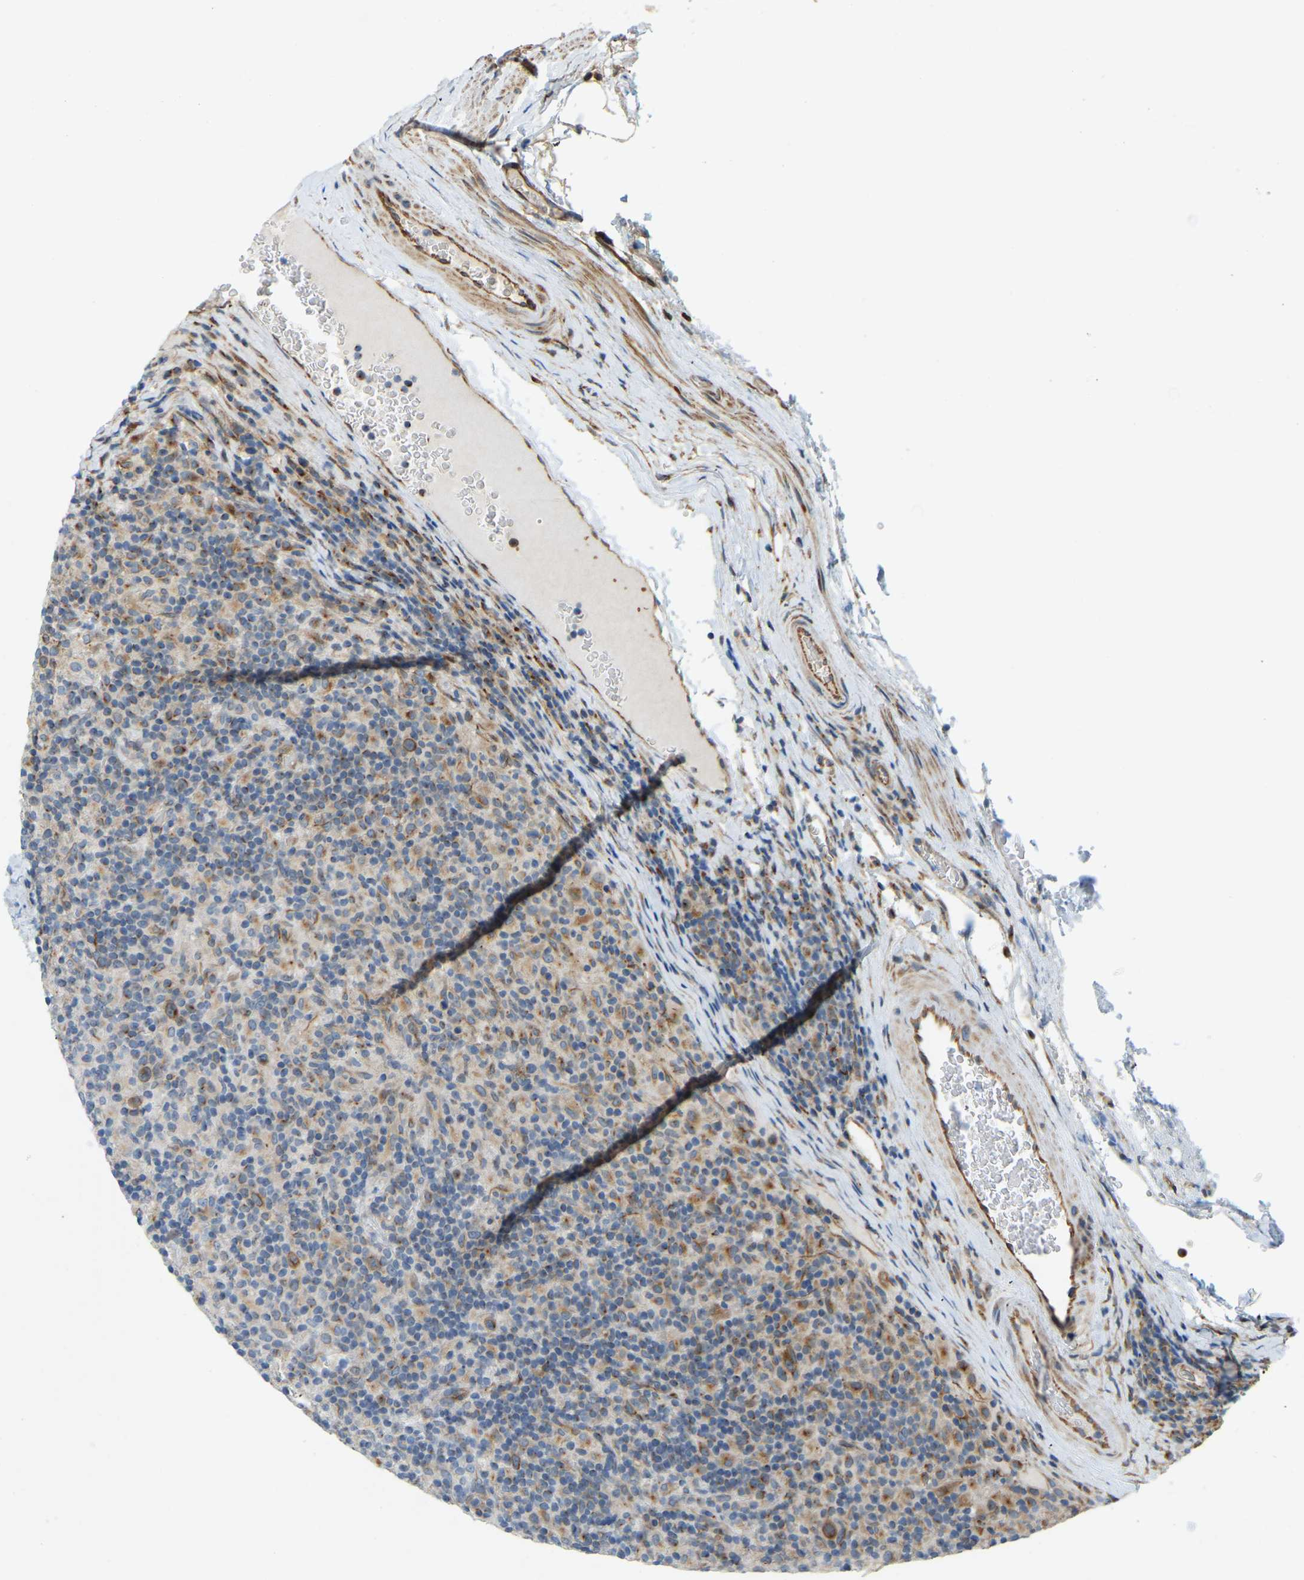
{"staining": {"intensity": "moderate", "quantity": ">75%", "location": "cytoplasmic/membranous"}, "tissue": "lymphoma", "cell_type": "Tumor cells", "image_type": "cancer", "snomed": [{"axis": "morphology", "description": "Hodgkin's disease, NOS"}, {"axis": "topography", "description": "Lymph node"}], "caption": "Immunohistochemical staining of human Hodgkin's disease reveals moderate cytoplasmic/membranous protein expression in approximately >75% of tumor cells.", "gene": "NME8", "patient": {"sex": "male", "age": 70}}